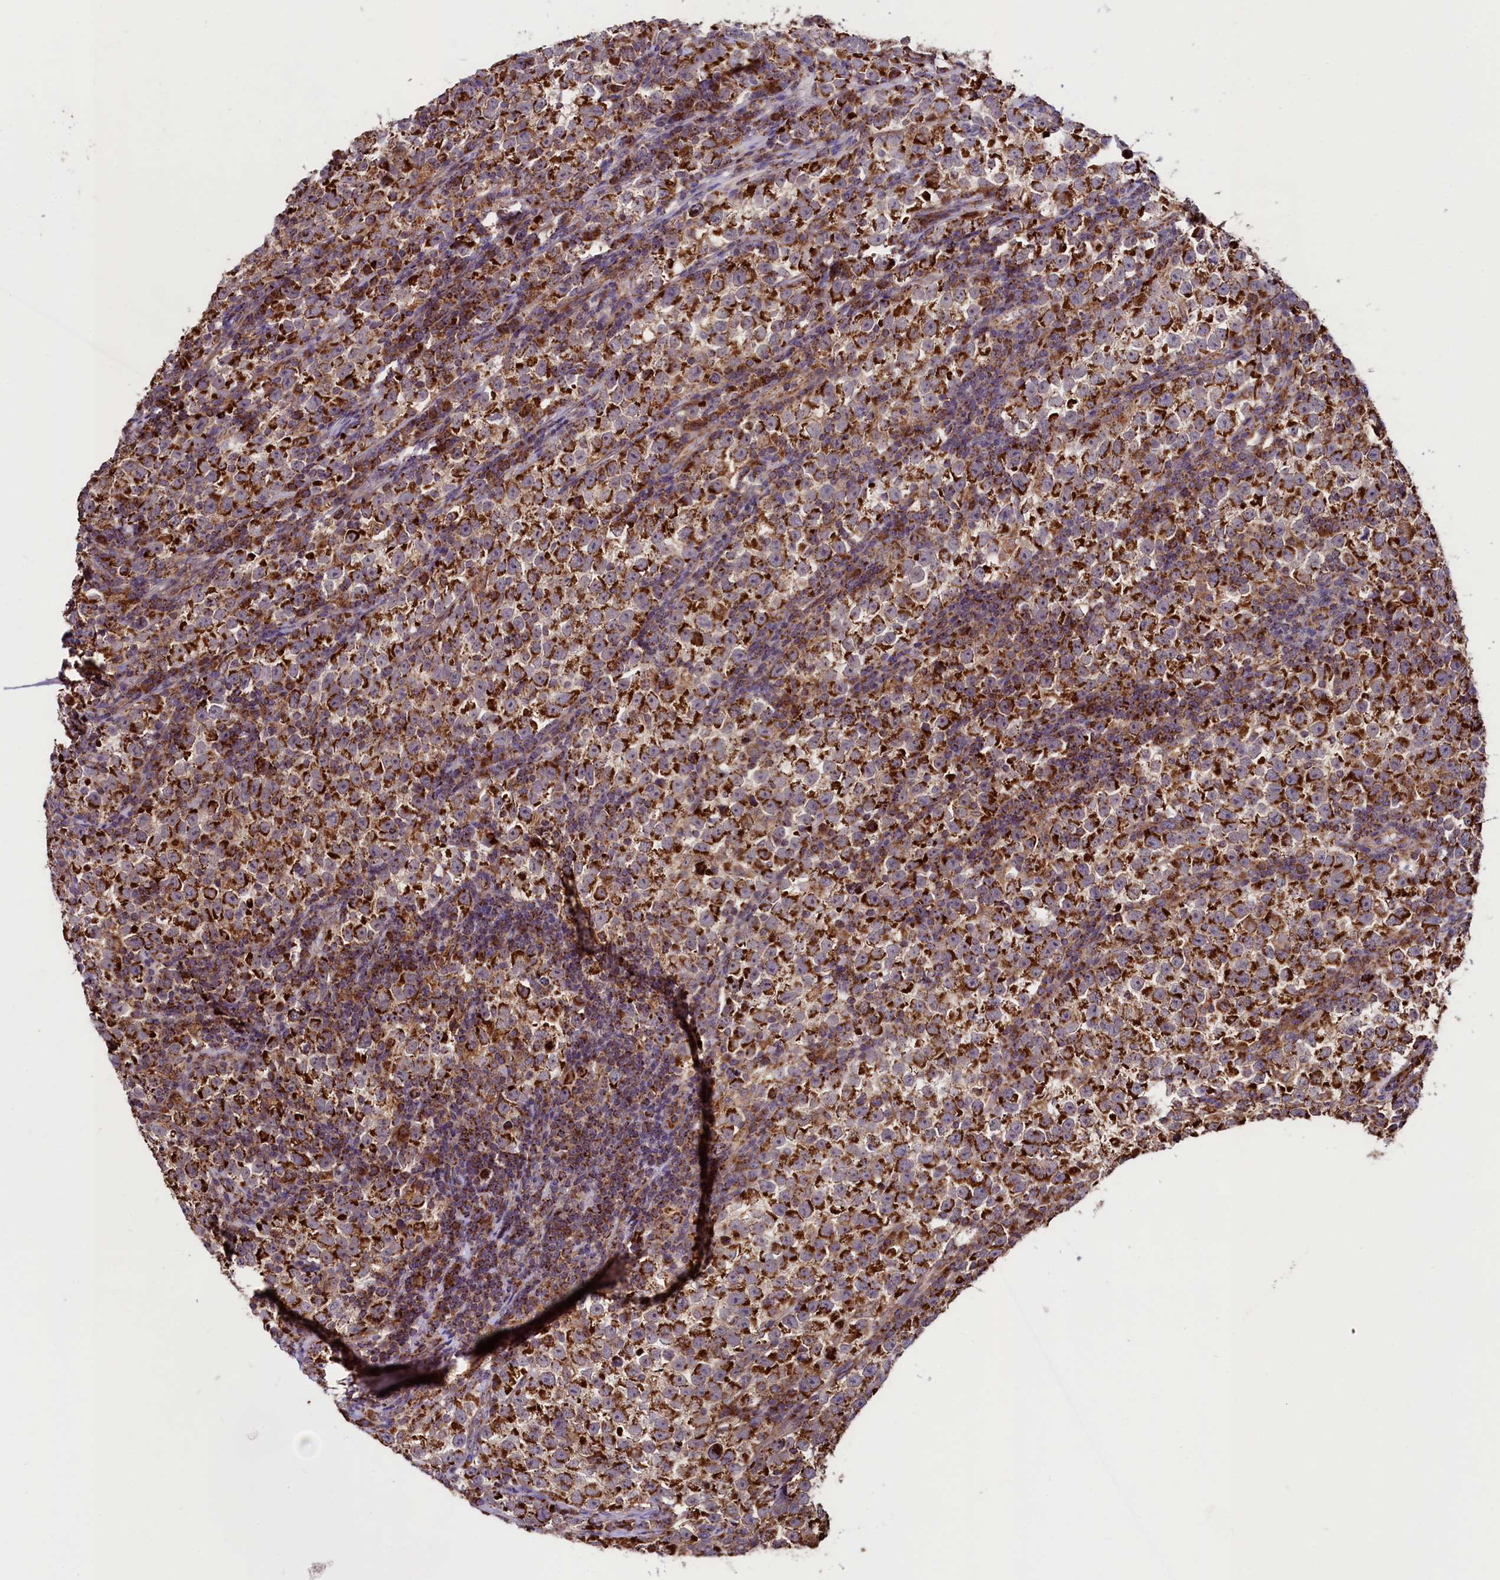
{"staining": {"intensity": "strong", "quantity": ">75%", "location": "cytoplasmic/membranous"}, "tissue": "testis cancer", "cell_type": "Tumor cells", "image_type": "cancer", "snomed": [{"axis": "morphology", "description": "Normal tissue, NOS"}, {"axis": "morphology", "description": "Seminoma, NOS"}, {"axis": "topography", "description": "Testis"}], "caption": "Immunohistochemical staining of seminoma (testis) shows high levels of strong cytoplasmic/membranous staining in approximately >75% of tumor cells.", "gene": "STARD5", "patient": {"sex": "male", "age": 43}}